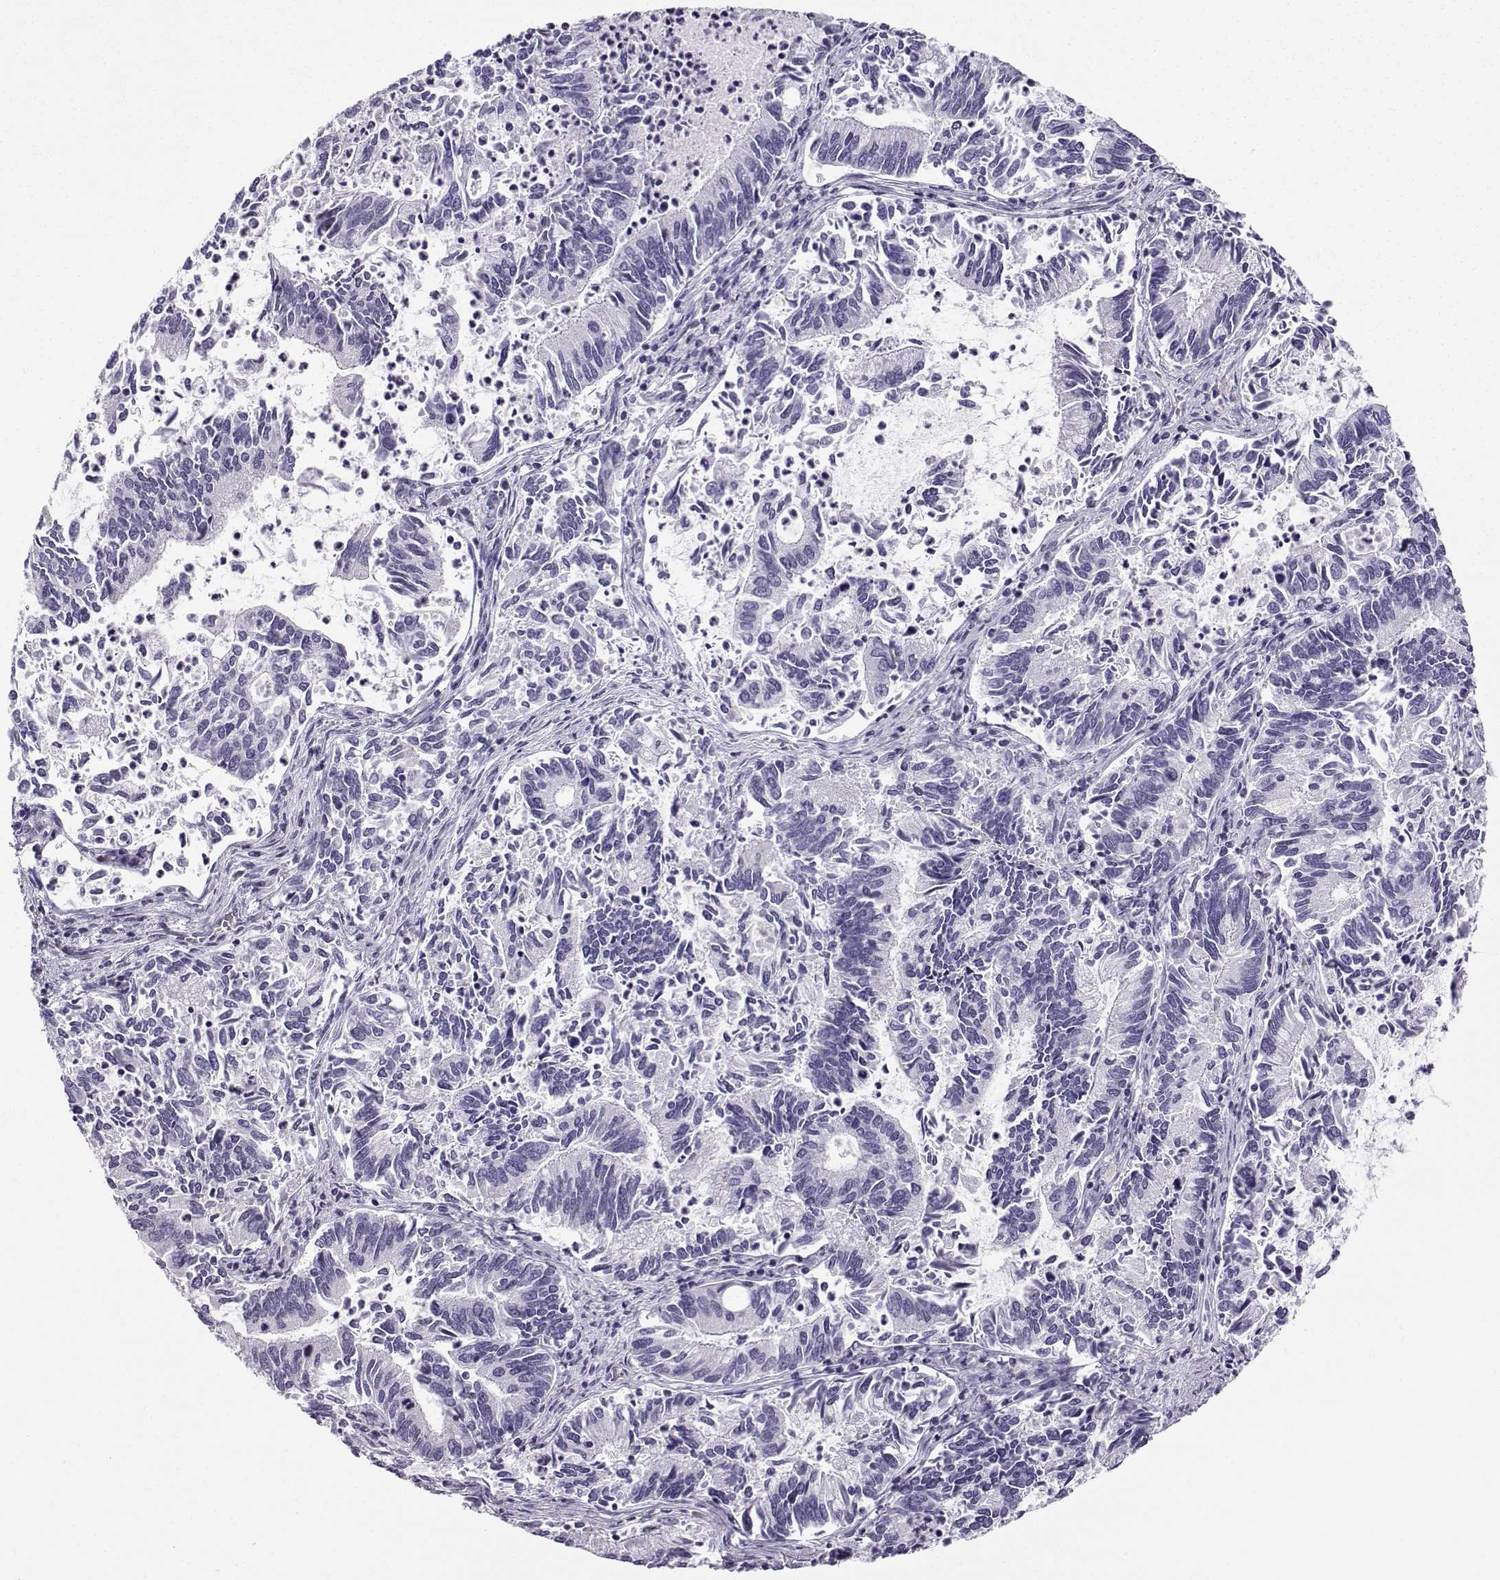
{"staining": {"intensity": "negative", "quantity": "none", "location": "none"}, "tissue": "cervical cancer", "cell_type": "Tumor cells", "image_type": "cancer", "snomed": [{"axis": "morphology", "description": "Adenocarcinoma, NOS"}, {"axis": "topography", "description": "Cervix"}], "caption": "Adenocarcinoma (cervical) stained for a protein using immunohistochemistry reveals no expression tumor cells.", "gene": "ZBTB8B", "patient": {"sex": "female", "age": 42}}